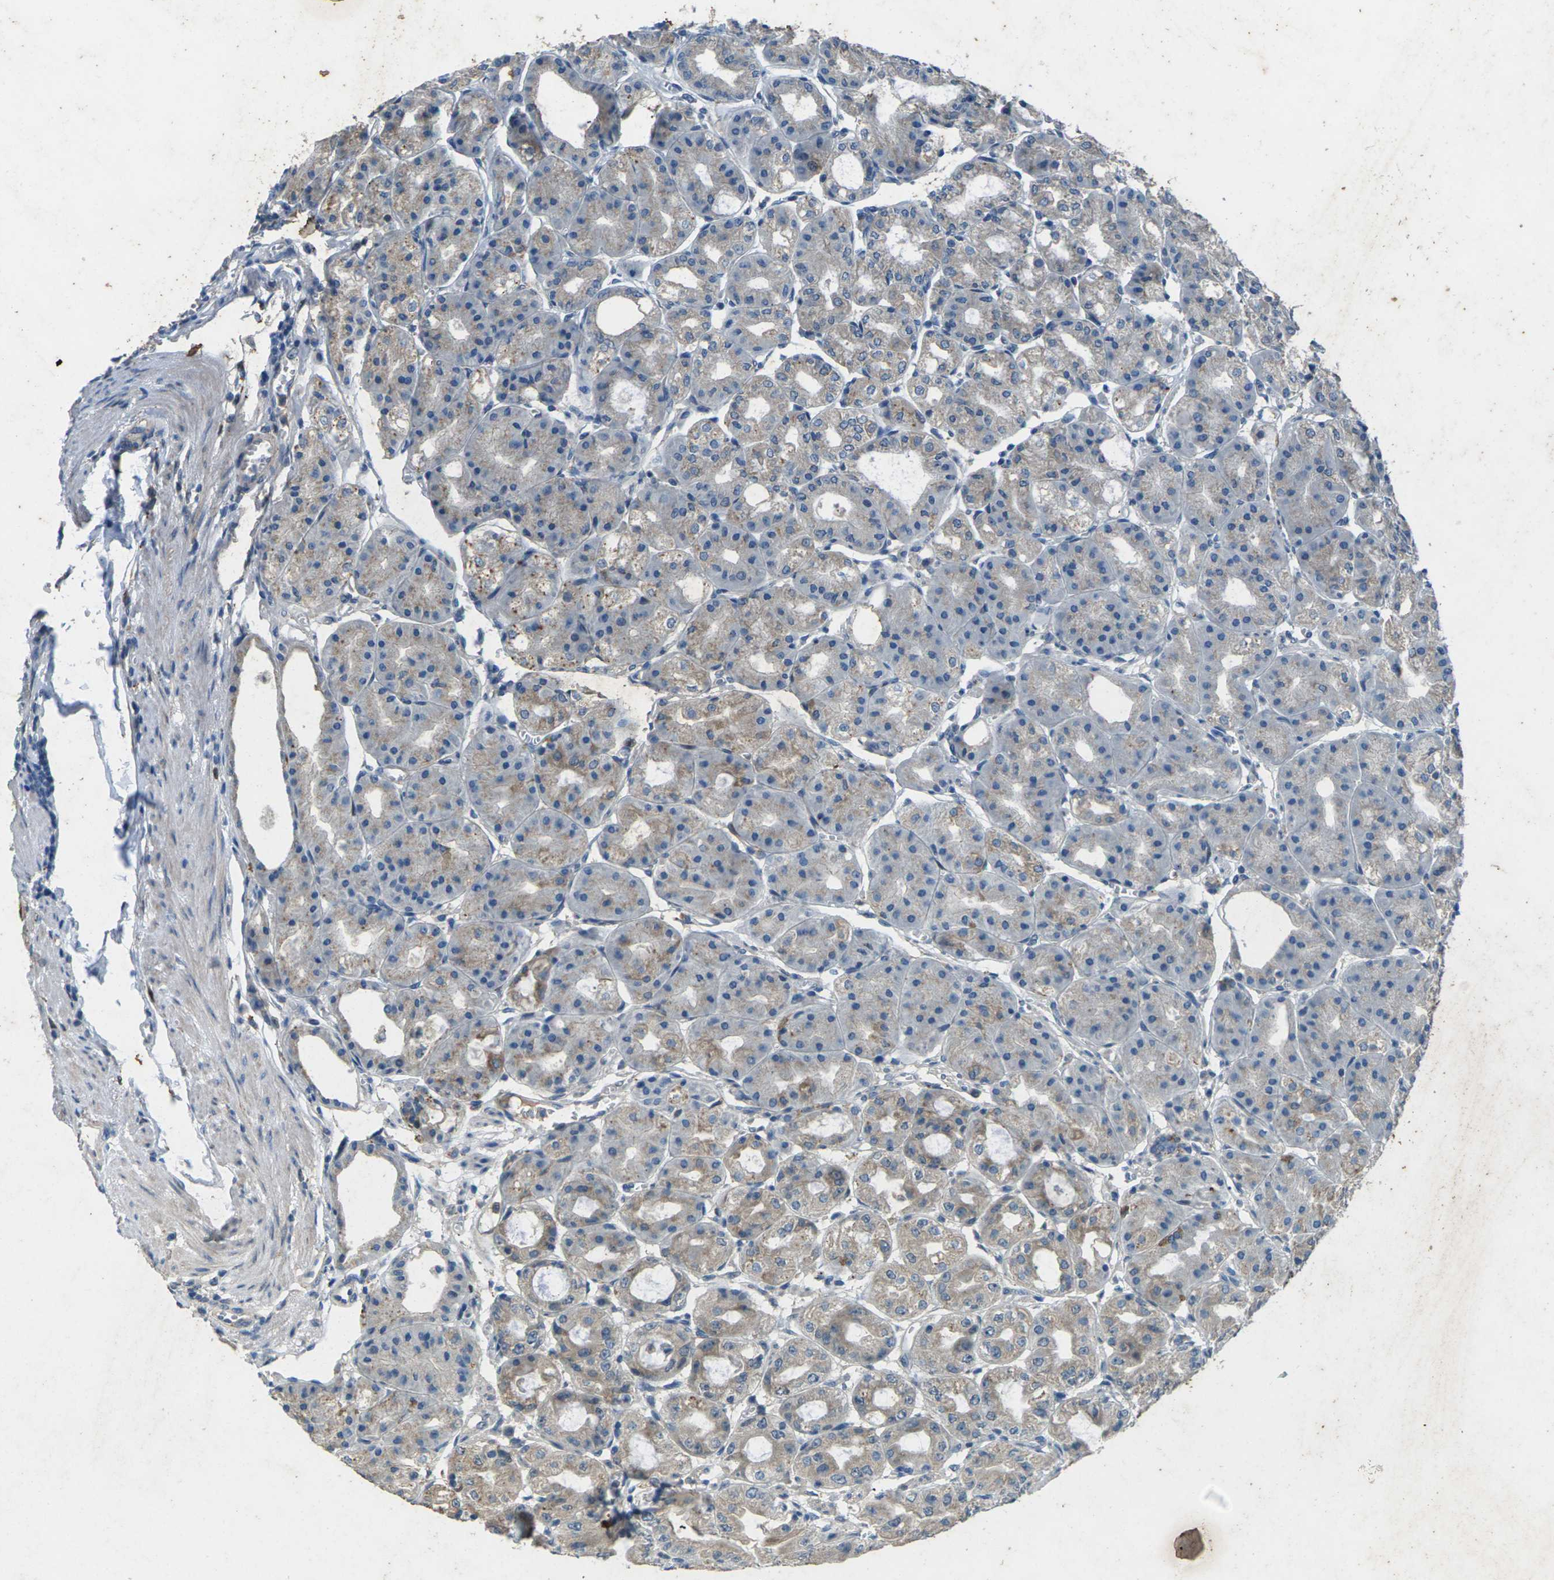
{"staining": {"intensity": "moderate", "quantity": "<25%", "location": "cytoplasmic/membranous"}, "tissue": "stomach", "cell_type": "Glandular cells", "image_type": "normal", "snomed": [{"axis": "morphology", "description": "Normal tissue, NOS"}, {"axis": "topography", "description": "Stomach, lower"}], "caption": "A low amount of moderate cytoplasmic/membranous expression is seen in about <25% of glandular cells in unremarkable stomach.", "gene": "SIGLEC14", "patient": {"sex": "male", "age": 71}}